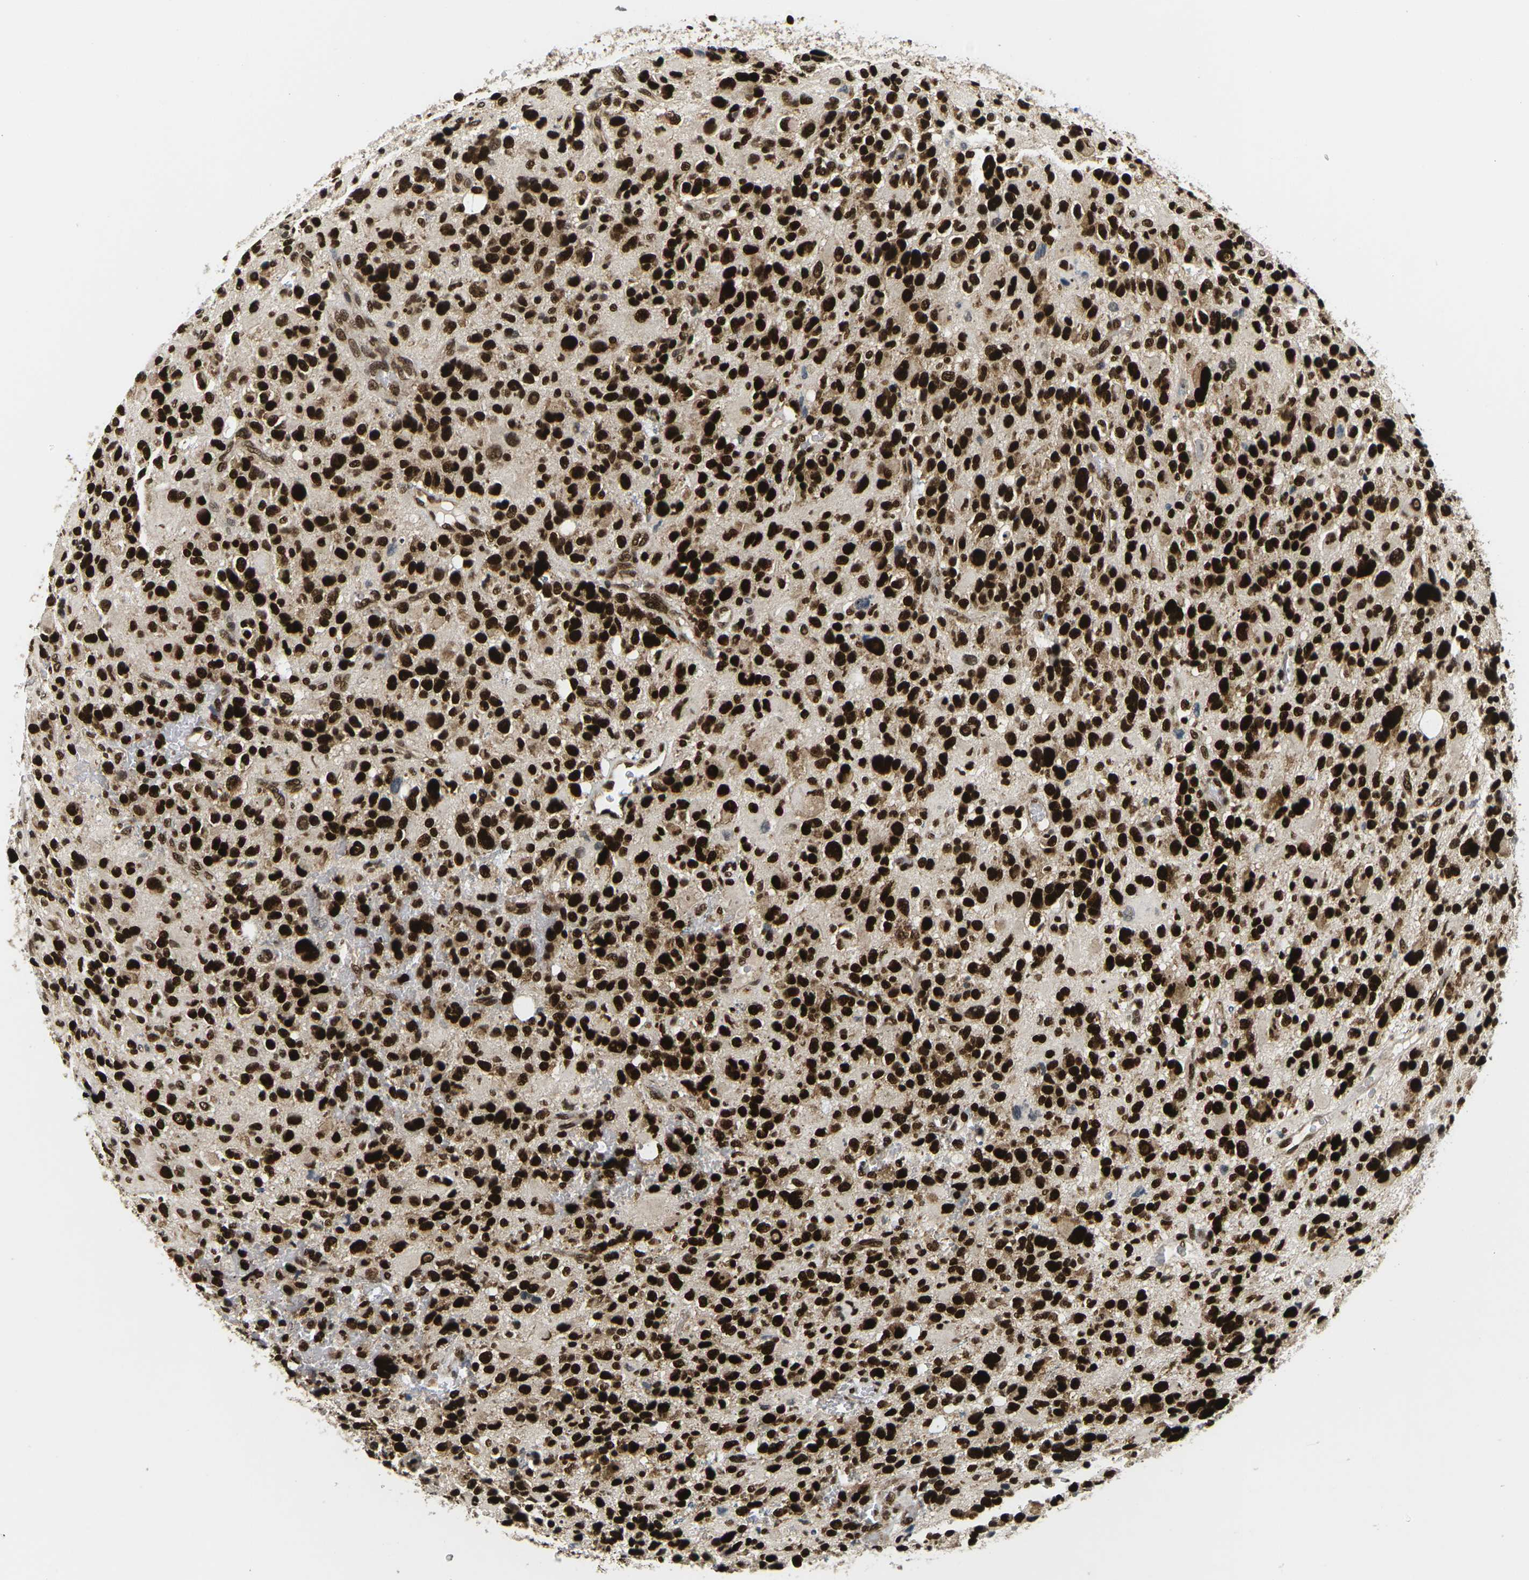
{"staining": {"intensity": "strong", "quantity": ">75%", "location": "nuclear"}, "tissue": "glioma", "cell_type": "Tumor cells", "image_type": "cancer", "snomed": [{"axis": "morphology", "description": "Glioma, malignant, High grade"}, {"axis": "topography", "description": "Brain"}], "caption": "Immunohistochemistry (IHC) of human glioma shows high levels of strong nuclear staining in about >75% of tumor cells.", "gene": "CELF1", "patient": {"sex": "male", "age": 48}}